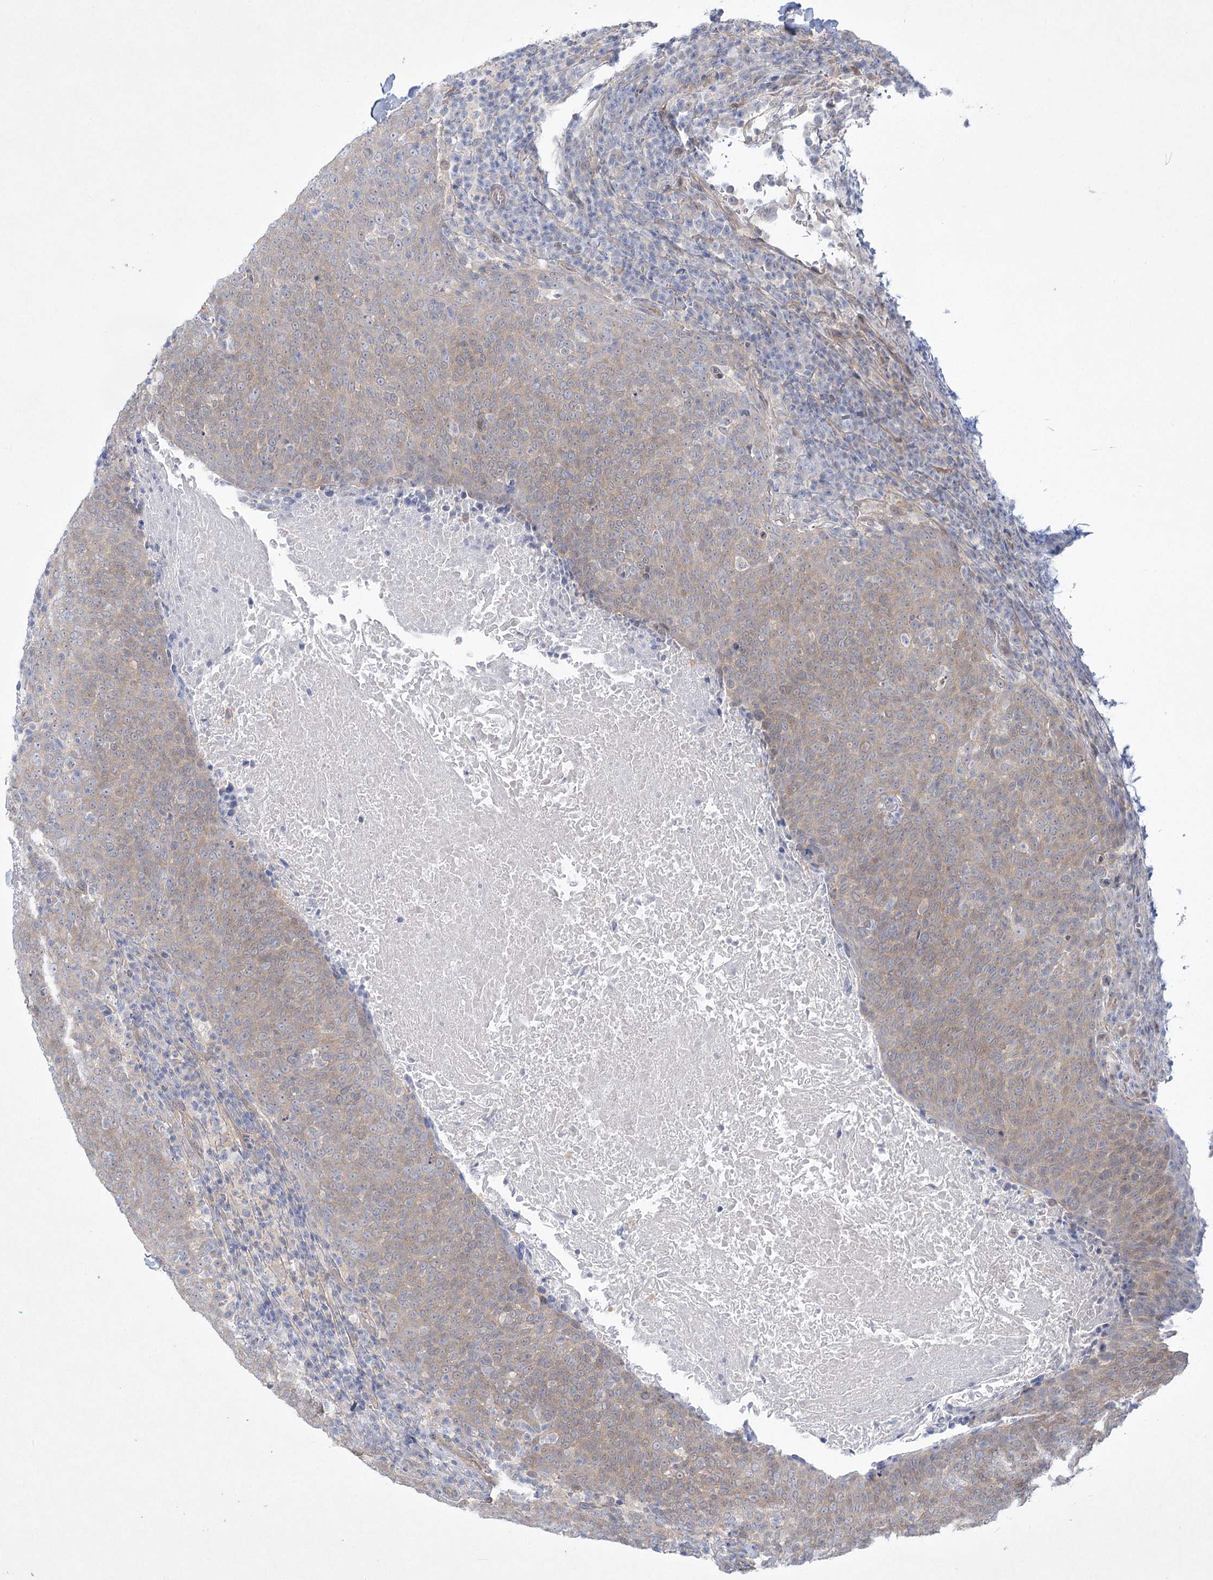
{"staining": {"intensity": "weak", "quantity": "<25%", "location": "cytoplasmic/membranous"}, "tissue": "head and neck cancer", "cell_type": "Tumor cells", "image_type": "cancer", "snomed": [{"axis": "morphology", "description": "Squamous cell carcinoma, NOS"}, {"axis": "morphology", "description": "Squamous cell carcinoma, metastatic, NOS"}, {"axis": "topography", "description": "Lymph node"}, {"axis": "topography", "description": "Head-Neck"}], "caption": "There is no significant positivity in tumor cells of squamous cell carcinoma (head and neck).", "gene": "AAMDC", "patient": {"sex": "male", "age": 62}}